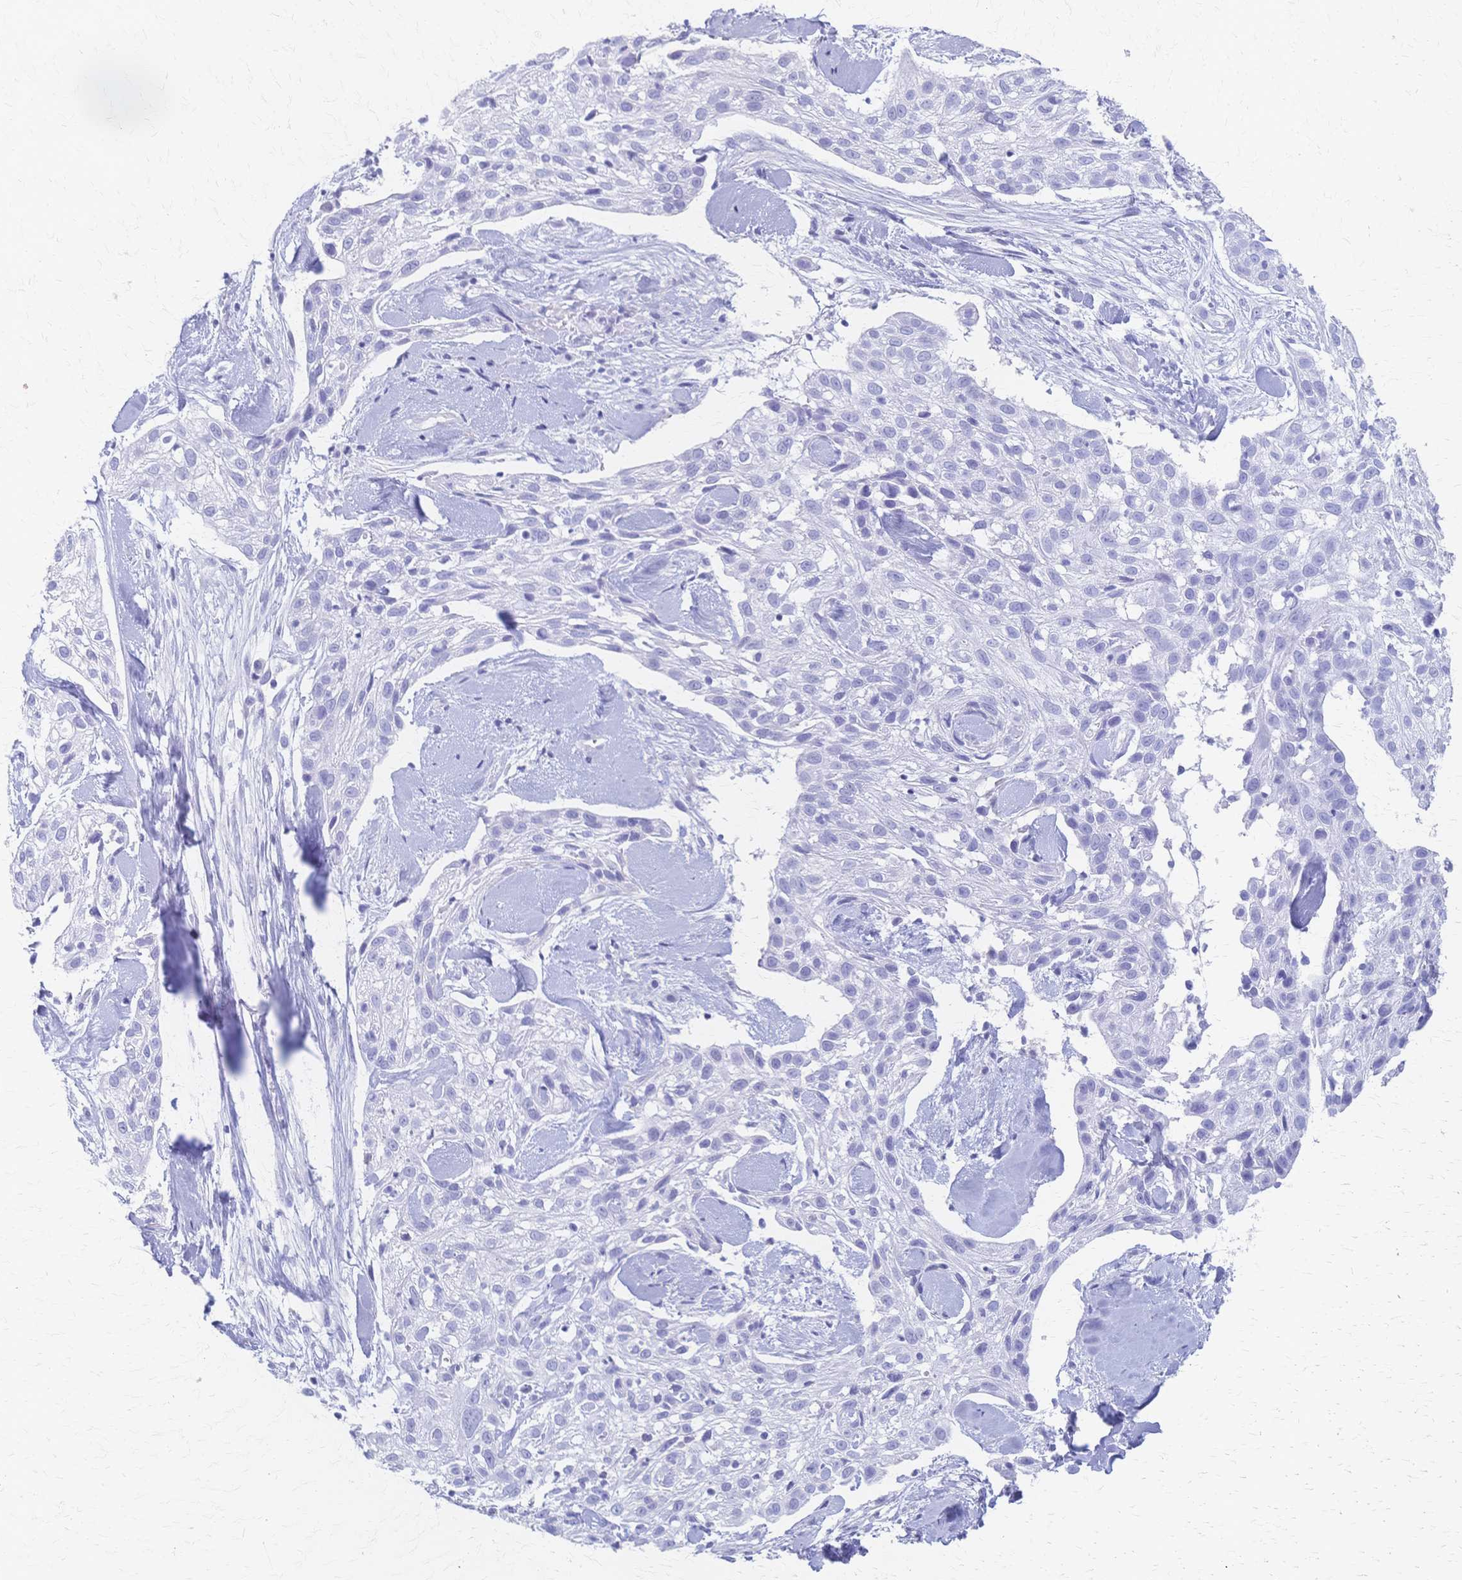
{"staining": {"intensity": "negative", "quantity": "none", "location": "none"}, "tissue": "skin cancer", "cell_type": "Tumor cells", "image_type": "cancer", "snomed": [{"axis": "morphology", "description": "Squamous cell carcinoma, NOS"}, {"axis": "topography", "description": "Skin"}], "caption": "IHC histopathology image of neoplastic tissue: squamous cell carcinoma (skin) stained with DAB (3,3'-diaminobenzidine) demonstrates no significant protein expression in tumor cells.", "gene": "CYB5A", "patient": {"sex": "male", "age": 82}}